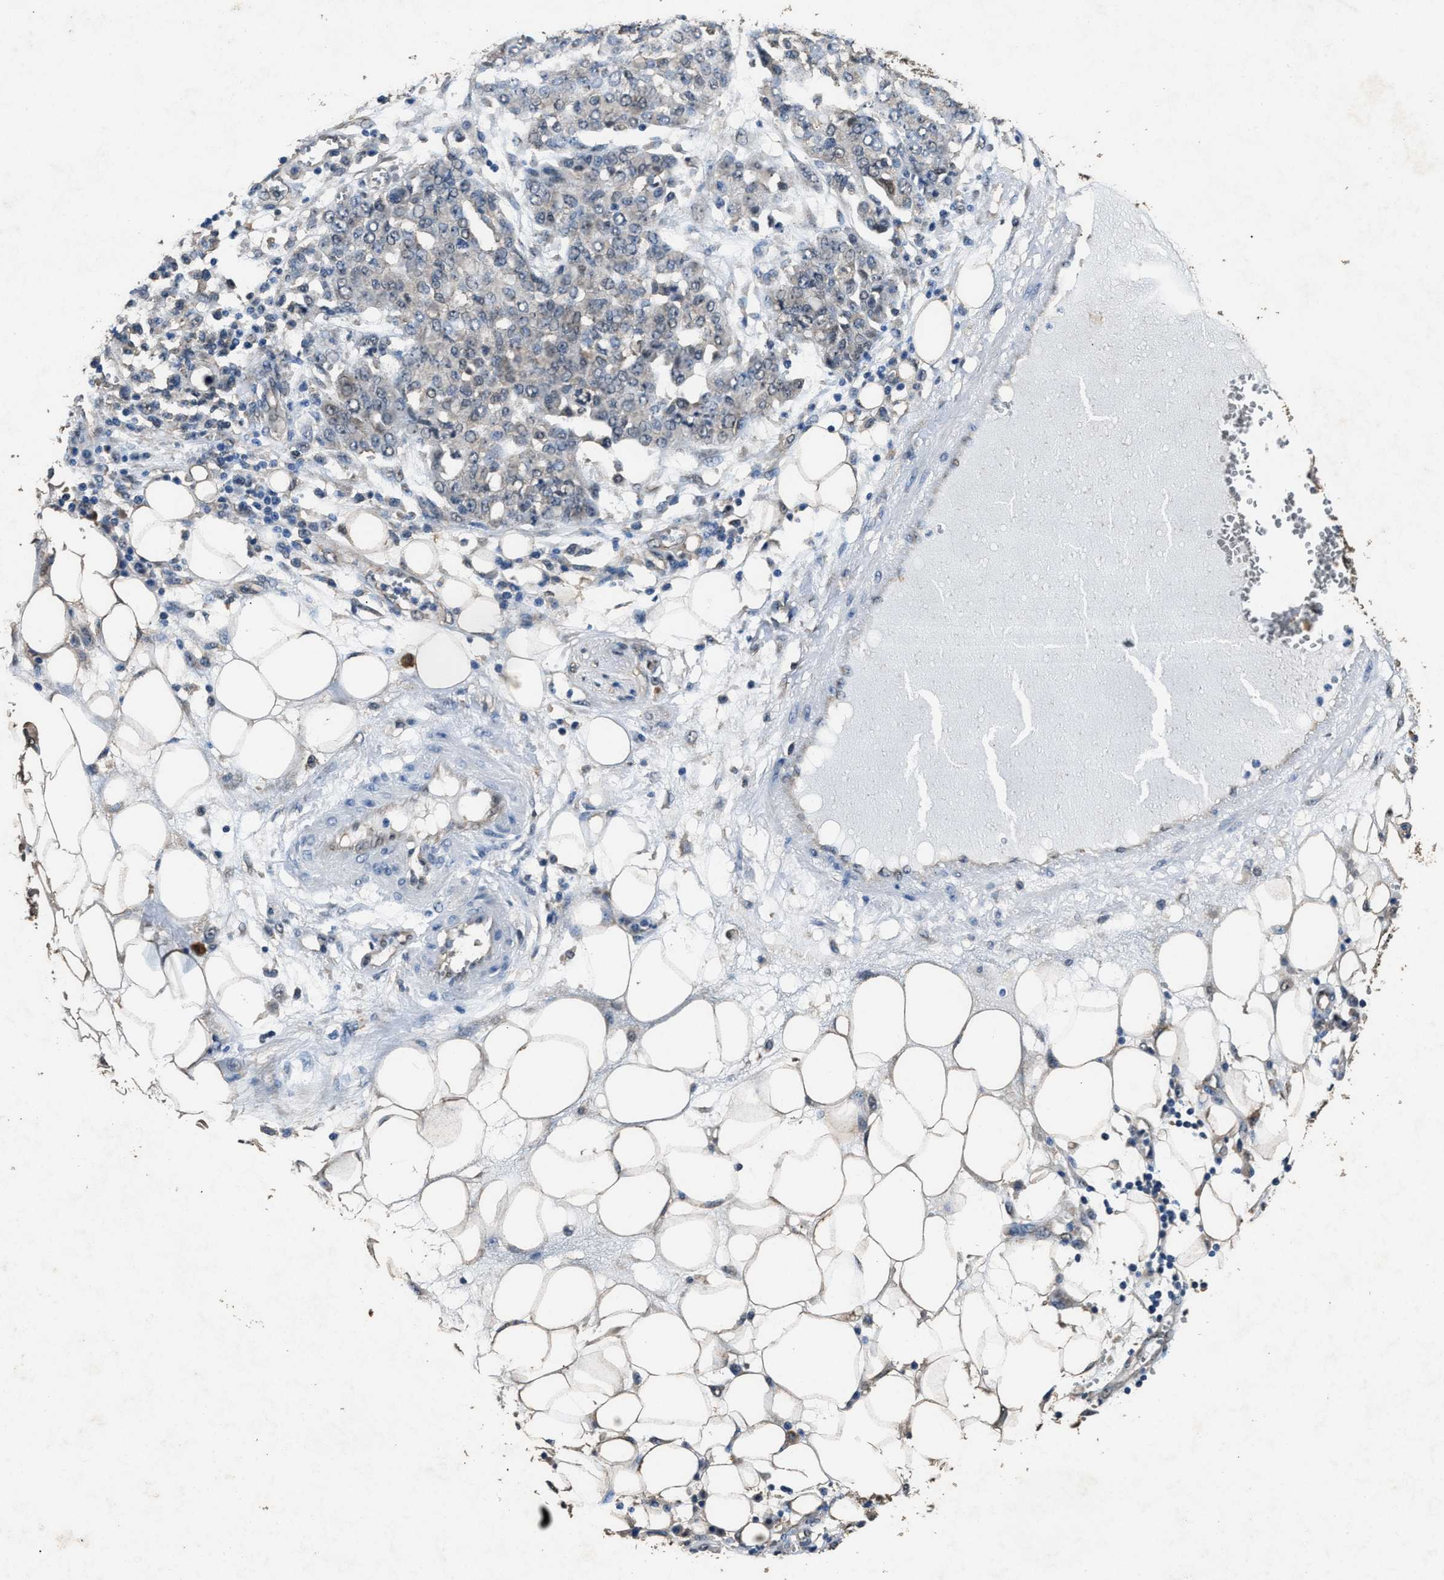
{"staining": {"intensity": "negative", "quantity": "none", "location": "none"}, "tissue": "ovarian cancer", "cell_type": "Tumor cells", "image_type": "cancer", "snomed": [{"axis": "morphology", "description": "Cystadenocarcinoma, serous, NOS"}, {"axis": "topography", "description": "Soft tissue"}, {"axis": "topography", "description": "Ovary"}], "caption": "Immunohistochemistry micrograph of human ovarian cancer stained for a protein (brown), which displays no staining in tumor cells. Nuclei are stained in blue.", "gene": "YWHAE", "patient": {"sex": "female", "age": 57}}